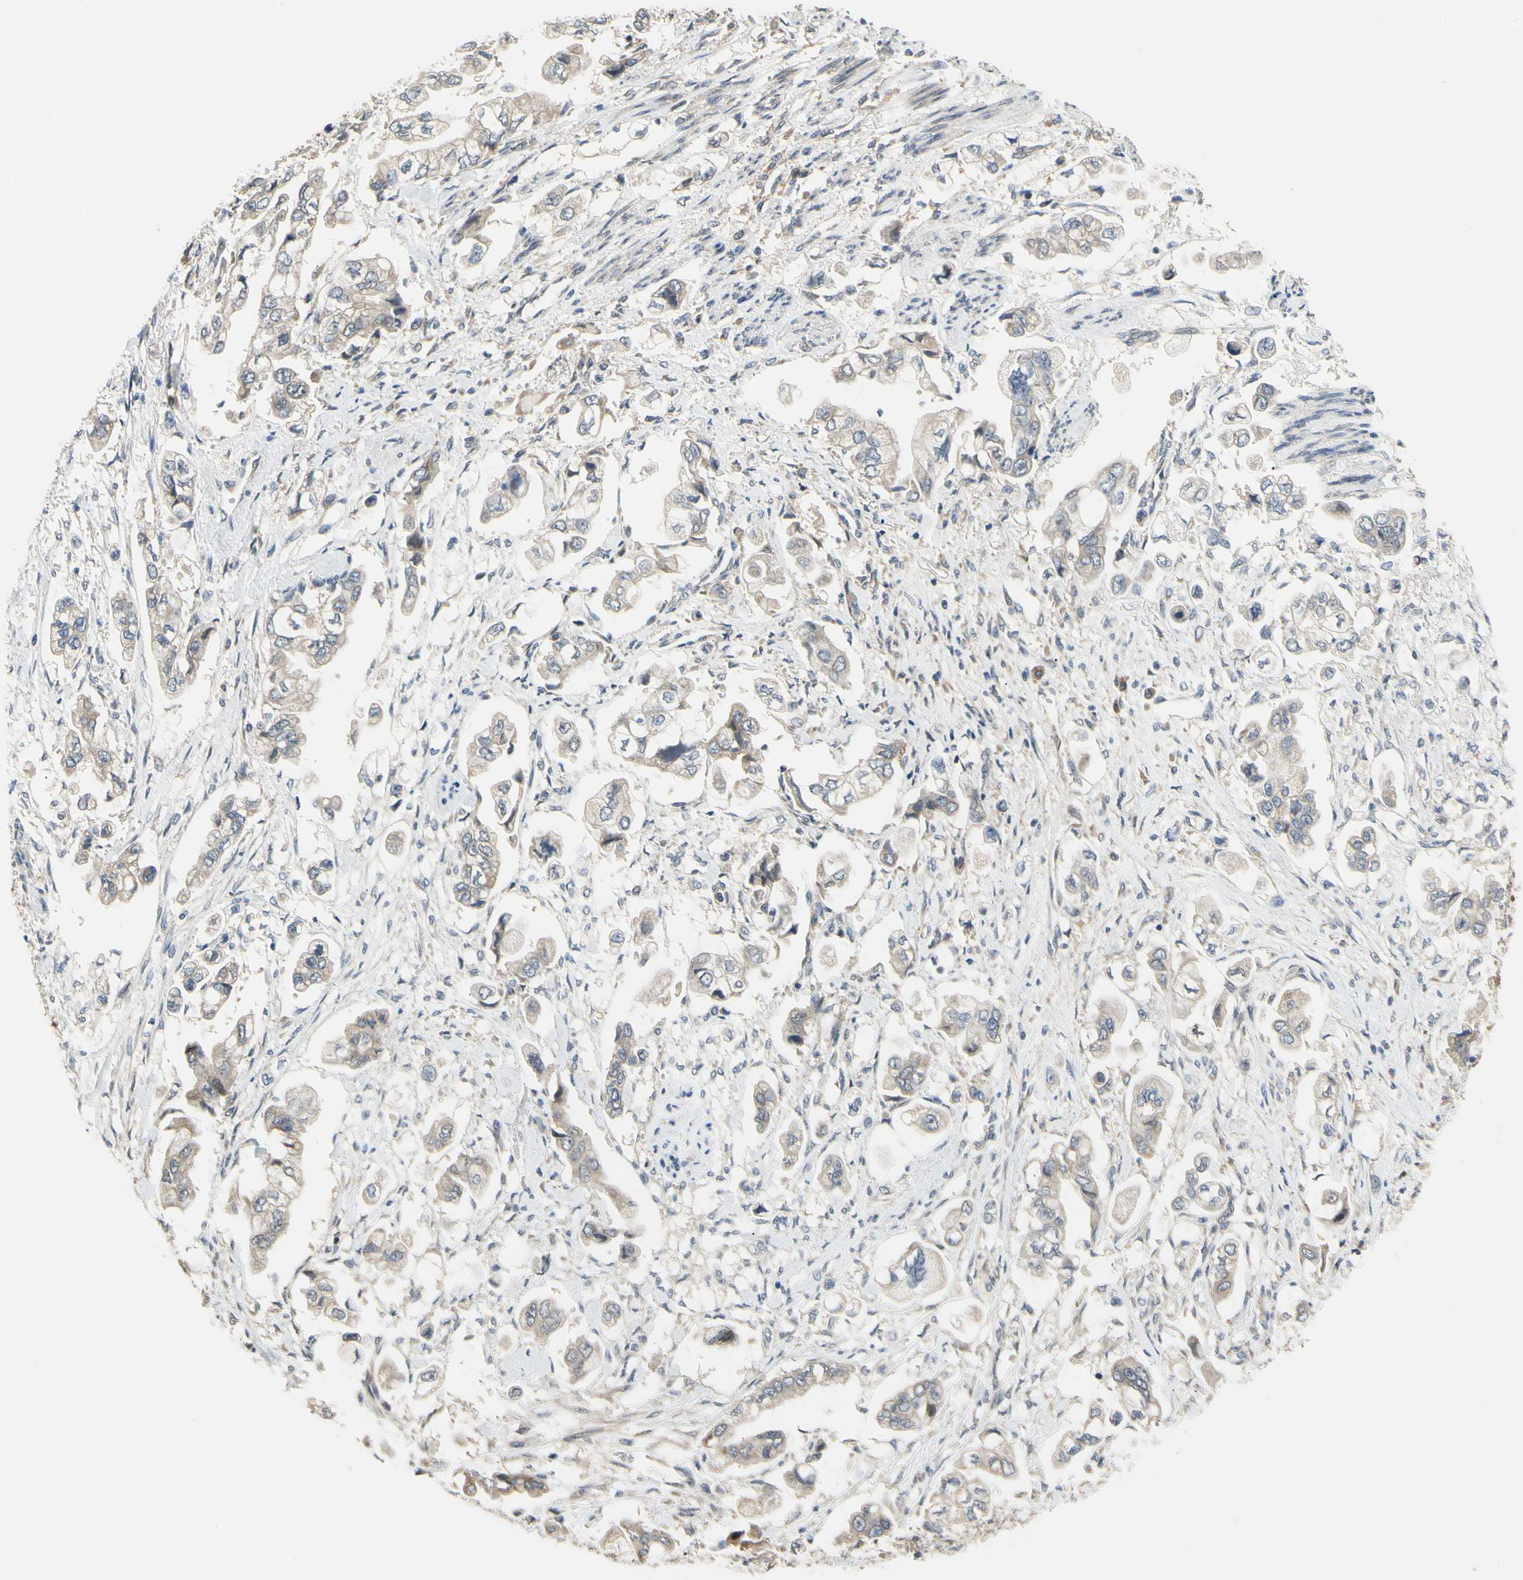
{"staining": {"intensity": "weak", "quantity": "<25%", "location": "cytoplasmic/membranous"}, "tissue": "stomach cancer", "cell_type": "Tumor cells", "image_type": "cancer", "snomed": [{"axis": "morphology", "description": "Adenocarcinoma, NOS"}, {"axis": "topography", "description": "Stomach"}], "caption": "High magnification brightfield microscopy of adenocarcinoma (stomach) stained with DAB (brown) and counterstained with hematoxylin (blue): tumor cells show no significant expression.", "gene": "ANKHD1", "patient": {"sex": "male", "age": 62}}